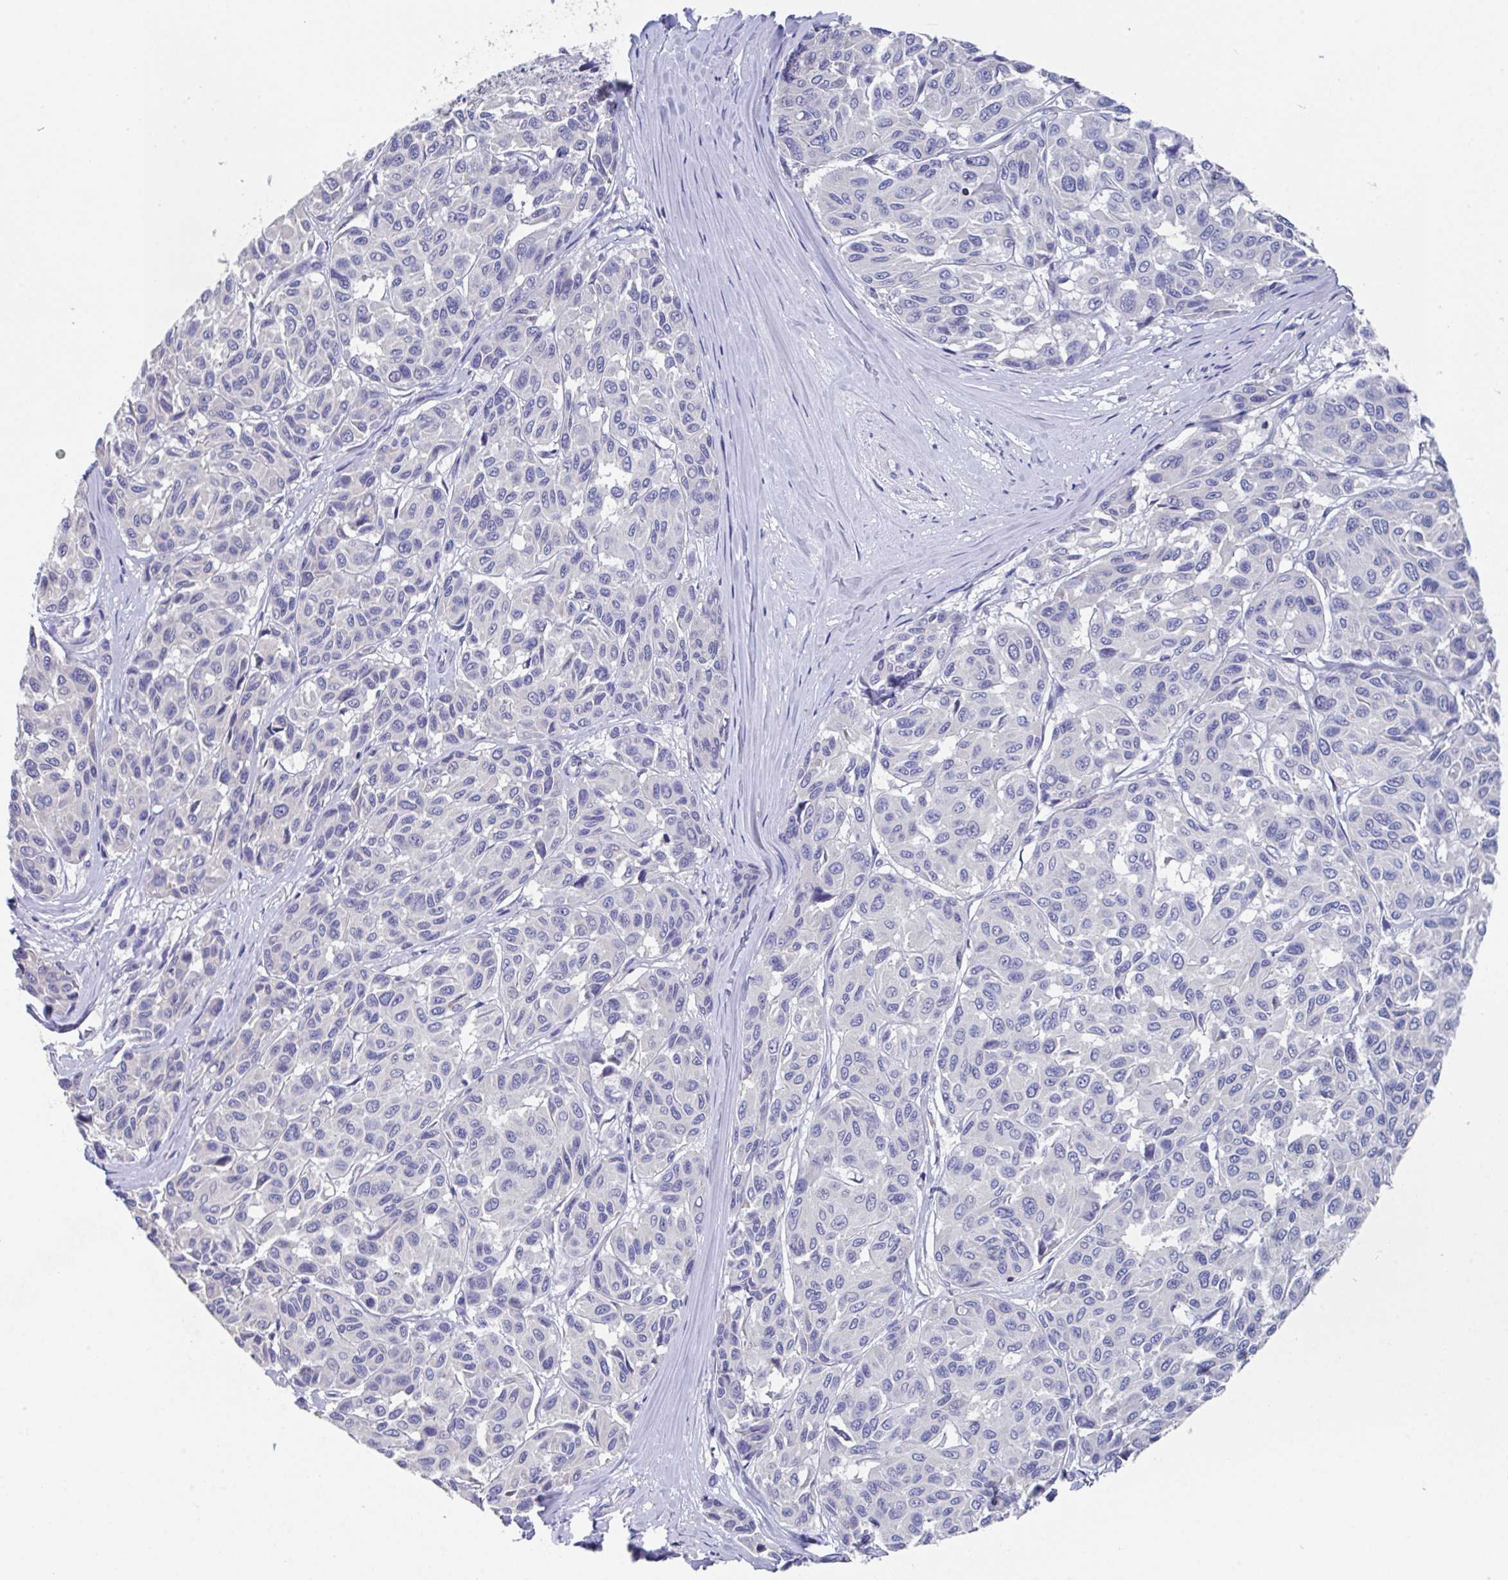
{"staining": {"intensity": "negative", "quantity": "none", "location": "none"}, "tissue": "melanoma", "cell_type": "Tumor cells", "image_type": "cancer", "snomed": [{"axis": "morphology", "description": "Malignant melanoma, NOS"}, {"axis": "topography", "description": "Skin"}], "caption": "DAB immunohistochemical staining of human malignant melanoma demonstrates no significant staining in tumor cells.", "gene": "LRRC58", "patient": {"sex": "female", "age": 66}}